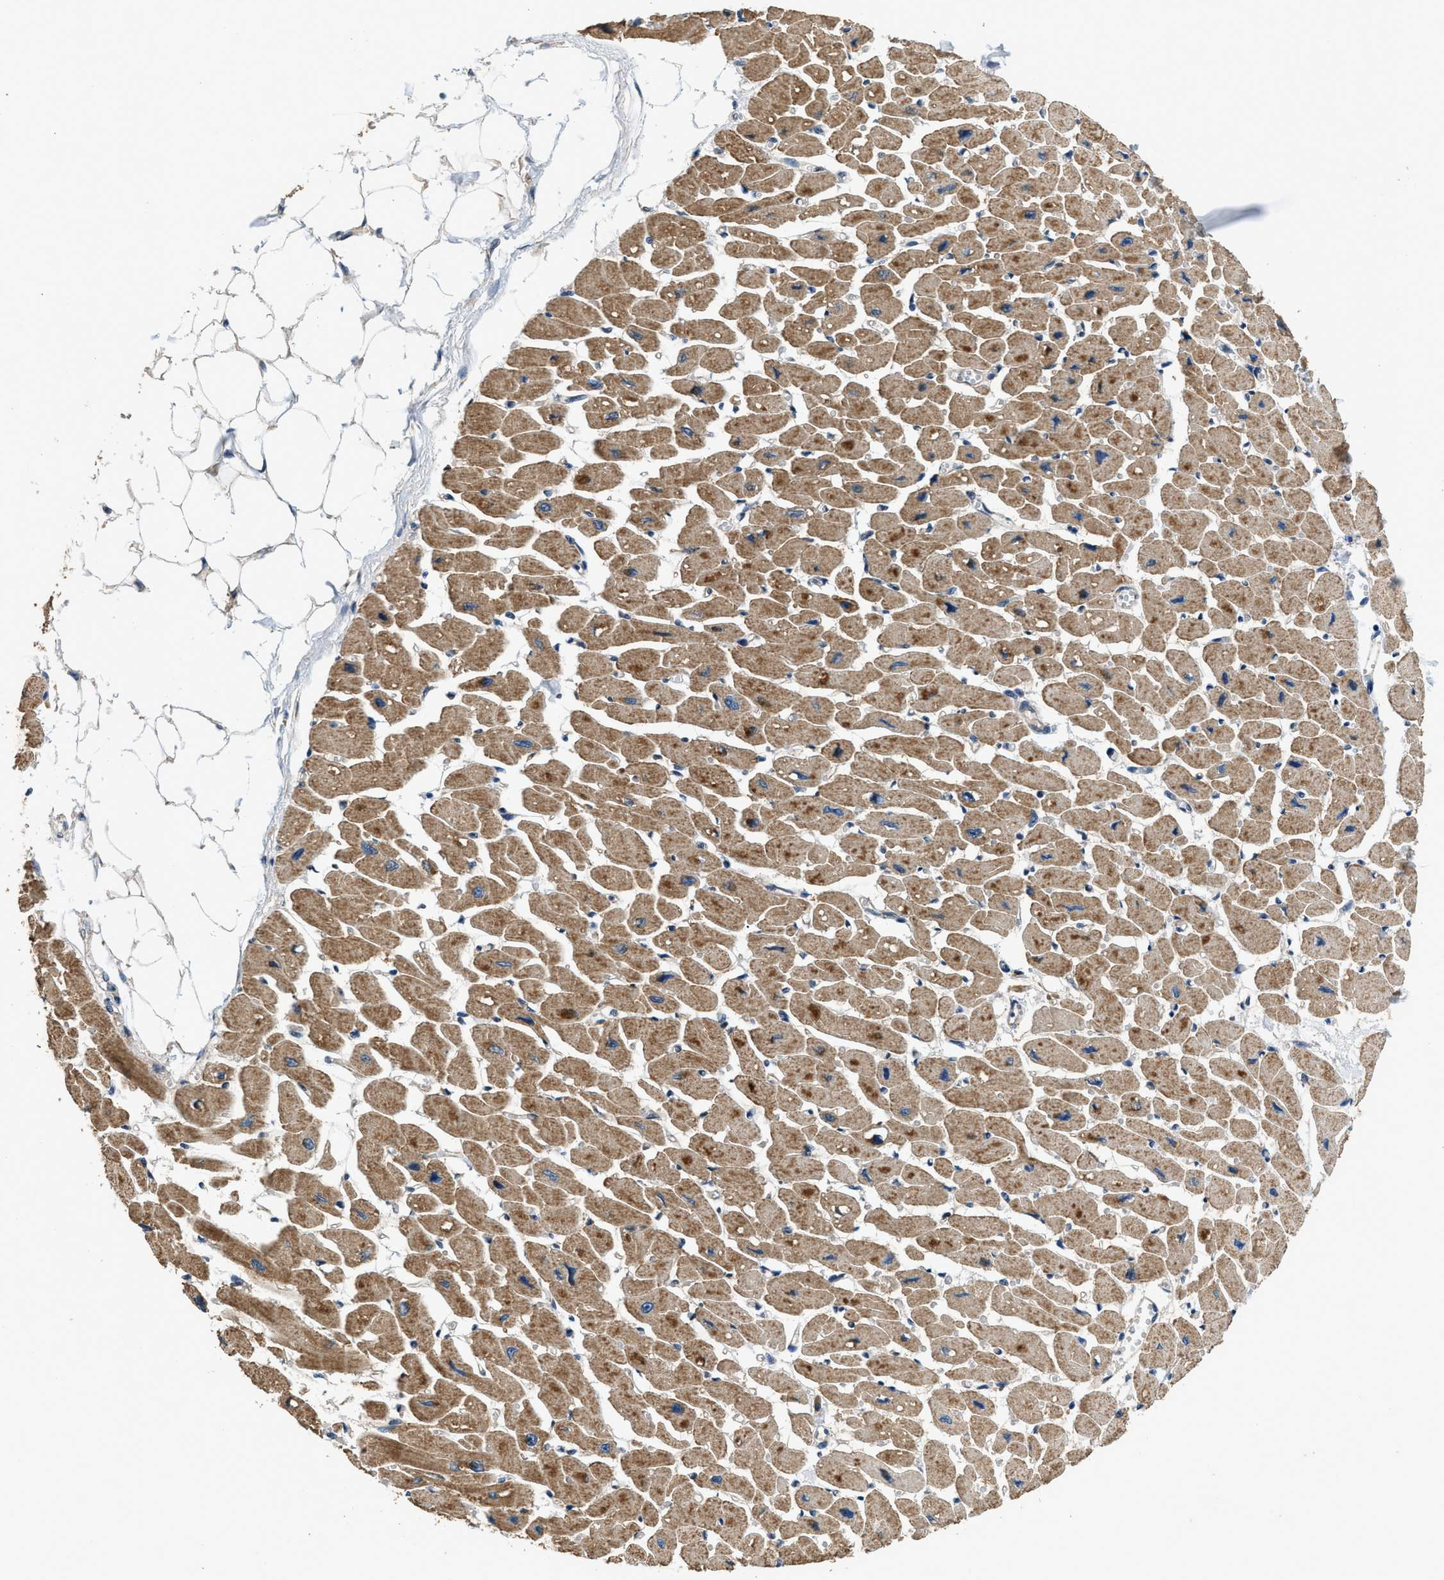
{"staining": {"intensity": "moderate", "quantity": ">75%", "location": "cytoplasmic/membranous"}, "tissue": "heart muscle", "cell_type": "Cardiomyocytes", "image_type": "normal", "snomed": [{"axis": "morphology", "description": "Normal tissue, NOS"}, {"axis": "topography", "description": "Heart"}], "caption": "Benign heart muscle exhibits moderate cytoplasmic/membranous staining in about >75% of cardiomyocytes, visualized by immunohistochemistry.", "gene": "SSH2", "patient": {"sex": "female", "age": 54}}